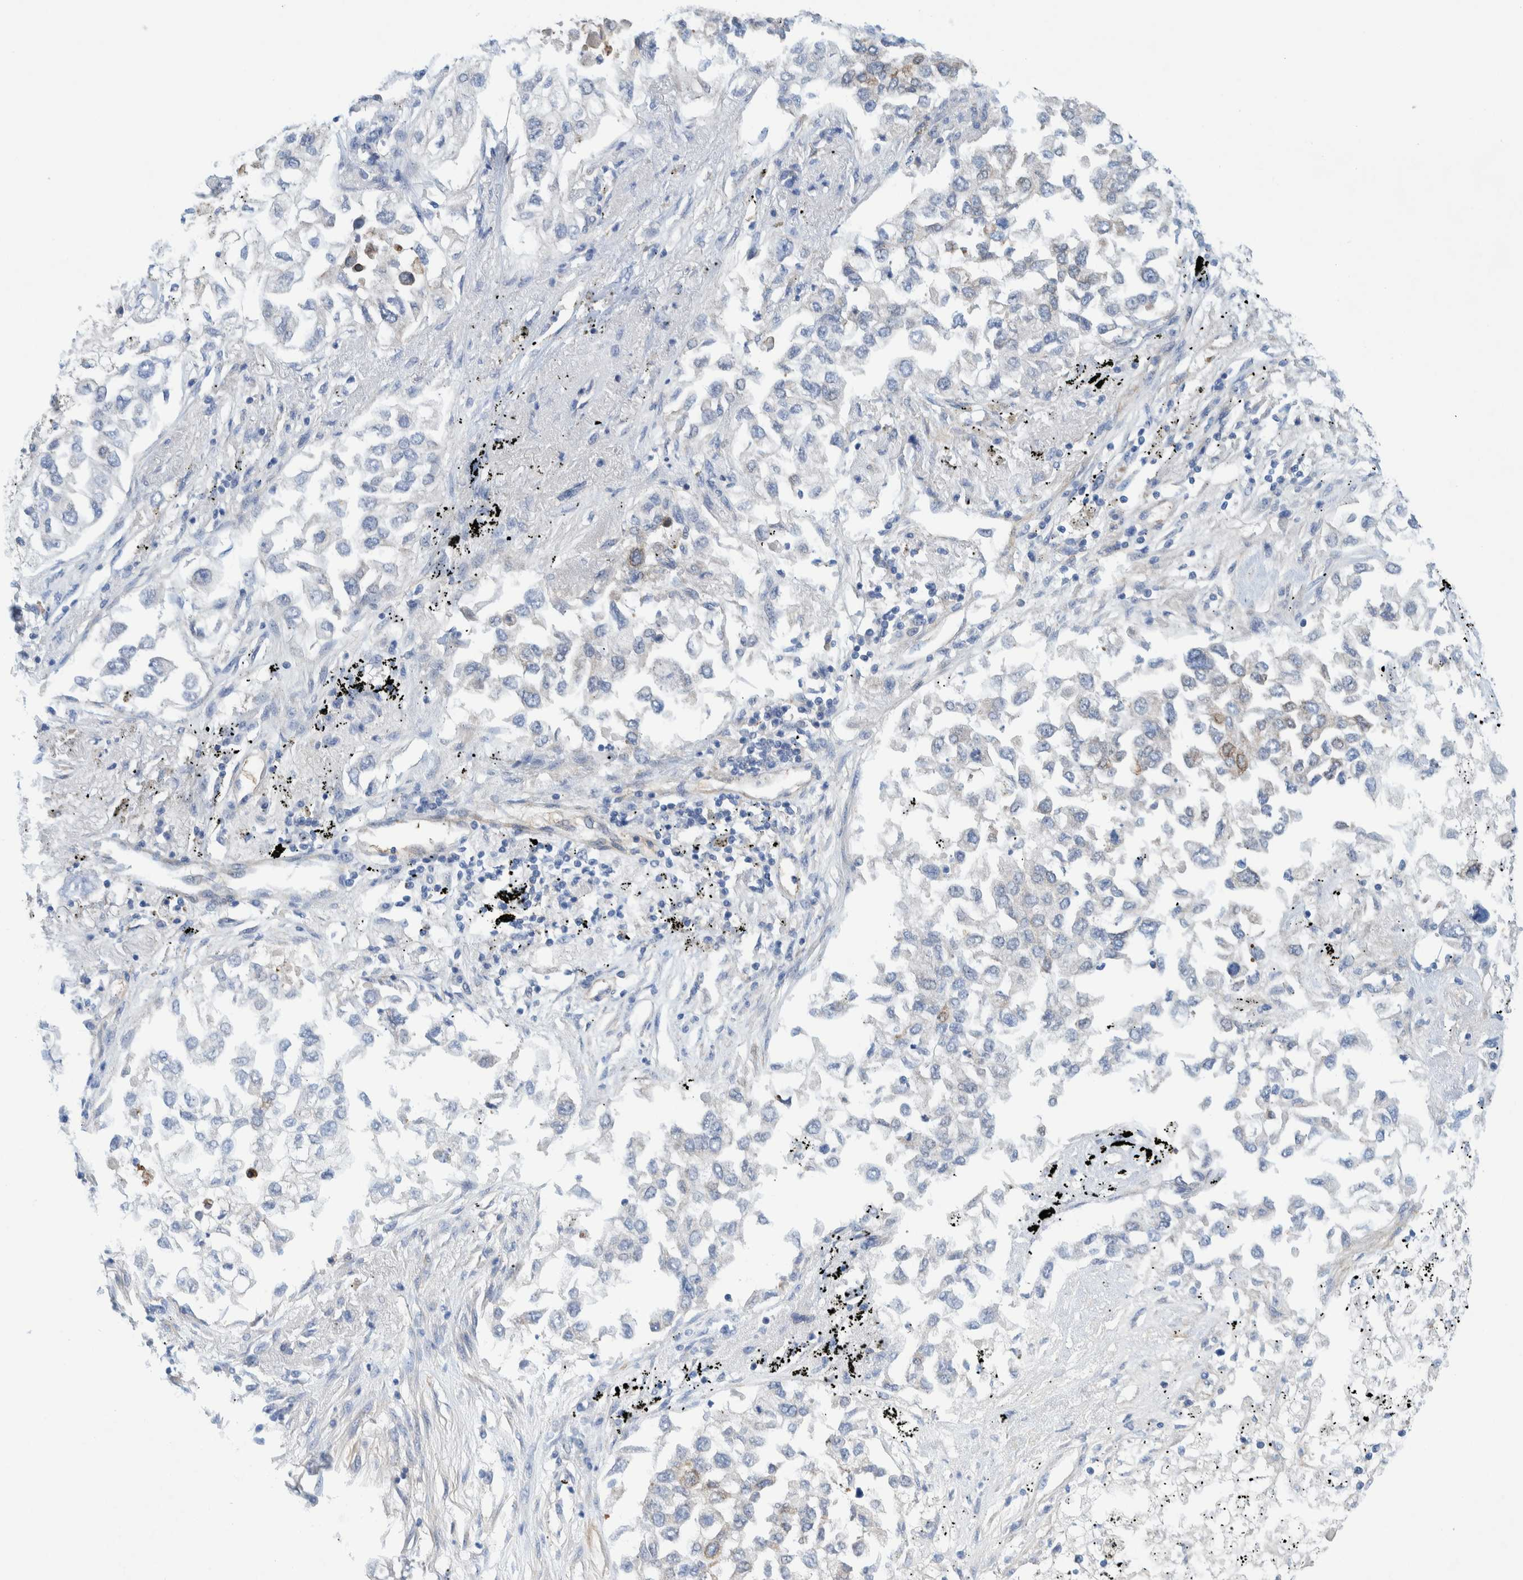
{"staining": {"intensity": "moderate", "quantity": "<25%", "location": "cytoplasmic/membranous"}, "tissue": "lung cancer", "cell_type": "Tumor cells", "image_type": "cancer", "snomed": [{"axis": "morphology", "description": "Inflammation, NOS"}, {"axis": "morphology", "description": "Adenocarcinoma, NOS"}, {"axis": "topography", "description": "Lung"}], "caption": "An image of lung cancer (adenocarcinoma) stained for a protein displays moderate cytoplasmic/membranous brown staining in tumor cells.", "gene": "THEM6", "patient": {"sex": "male", "age": 63}}